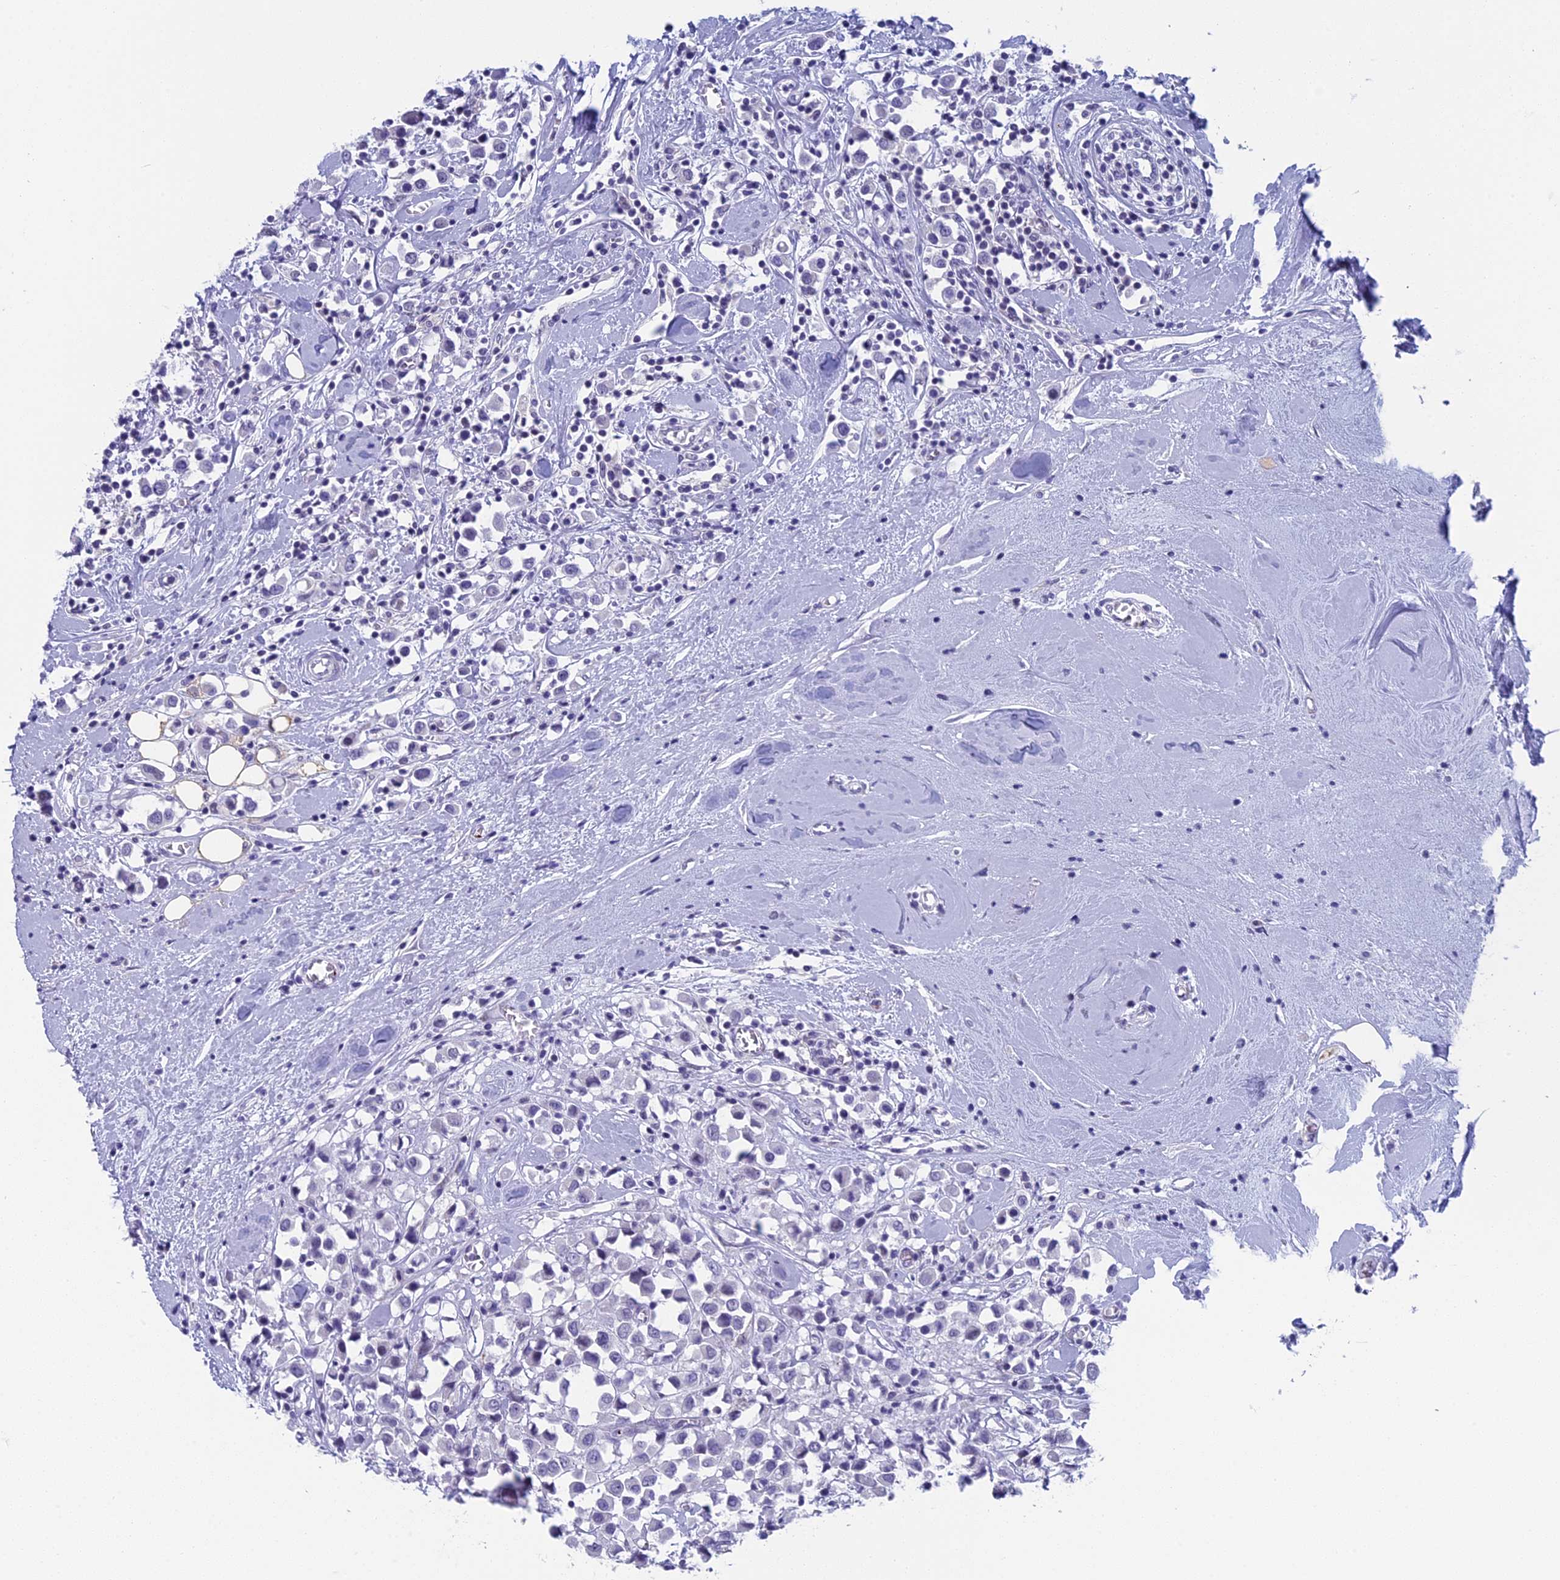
{"staining": {"intensity": "negative", "quantity": "none", "location": "none"}, "tissue": "breast cancer", "cell_type": "Tumor cells", "image_type": "cancer", "snomed": [{"axis": "morphology", "description": "Duct carcinoma"}, {"axis": "topography", "description": "Breast"}], "caption": "An IHC micrograph of breast cancer (infiltrating ductal carcinoma) is shown. There is no staining in tumor cells of breast cancer (infiltrating ductal carcinoma).", "gene": "AIFM2", "patient": {"sex": "female", "age": 61}}